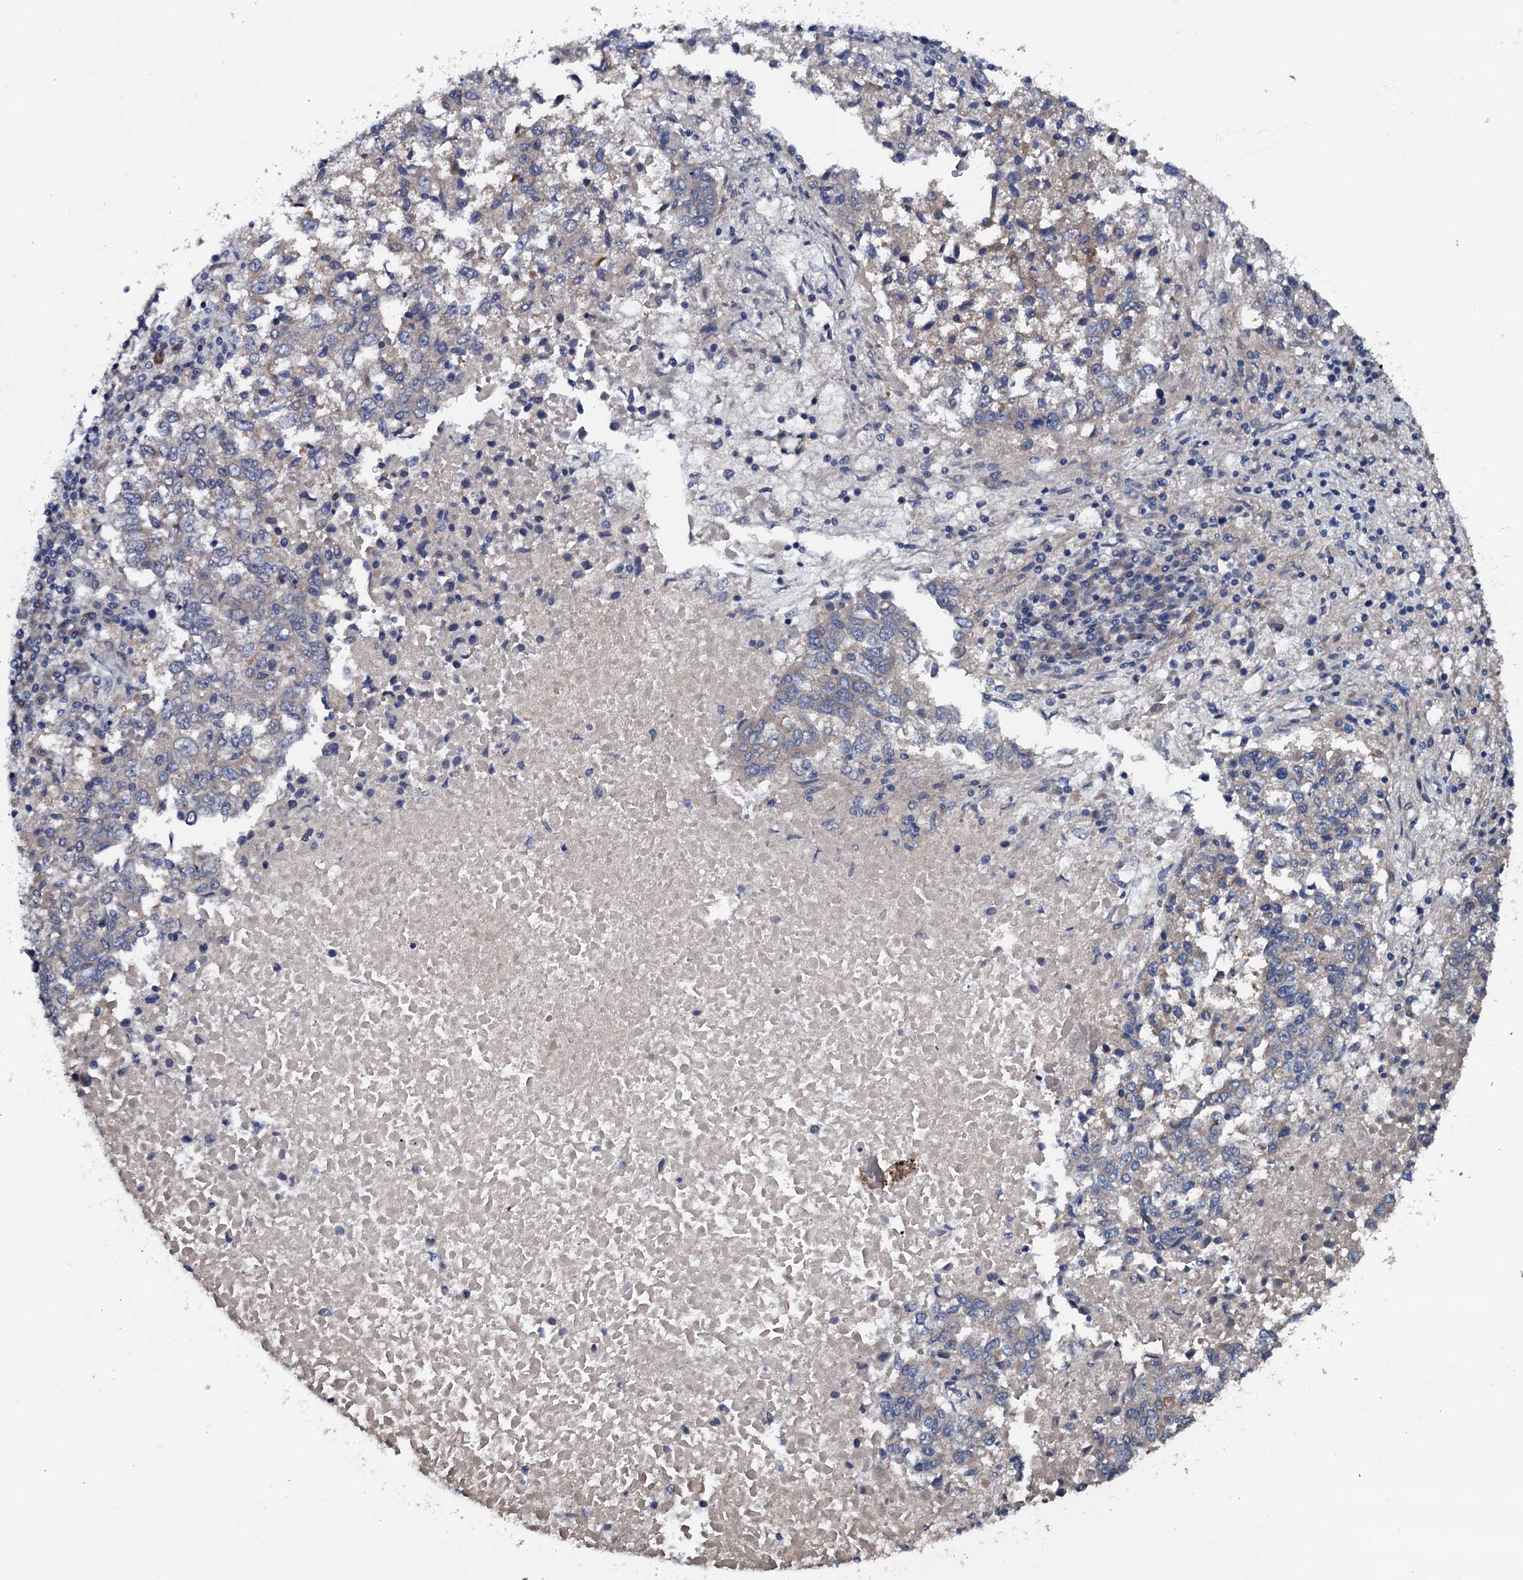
{"staining": {"intensity": "negative", "quantity": "none", "location": "none"}, "tissue": "lung cancer", "cell_type": "Tumor cells", "image_type": "cancer", "snomed": [{"axis": "morphology", "description": "Squamous cell carcinoma, NOS"}, {"axis": "topography", "description": "Lung"}], "caption": "A high-resolution photomicrograph shows immunohistochemistry staining of lung cancer (squamous cell carcinoma), which reveals no significant expression in tumor cells.", "gene": "BLTP3B", "patient": {"sex": "male", "age": 73}}